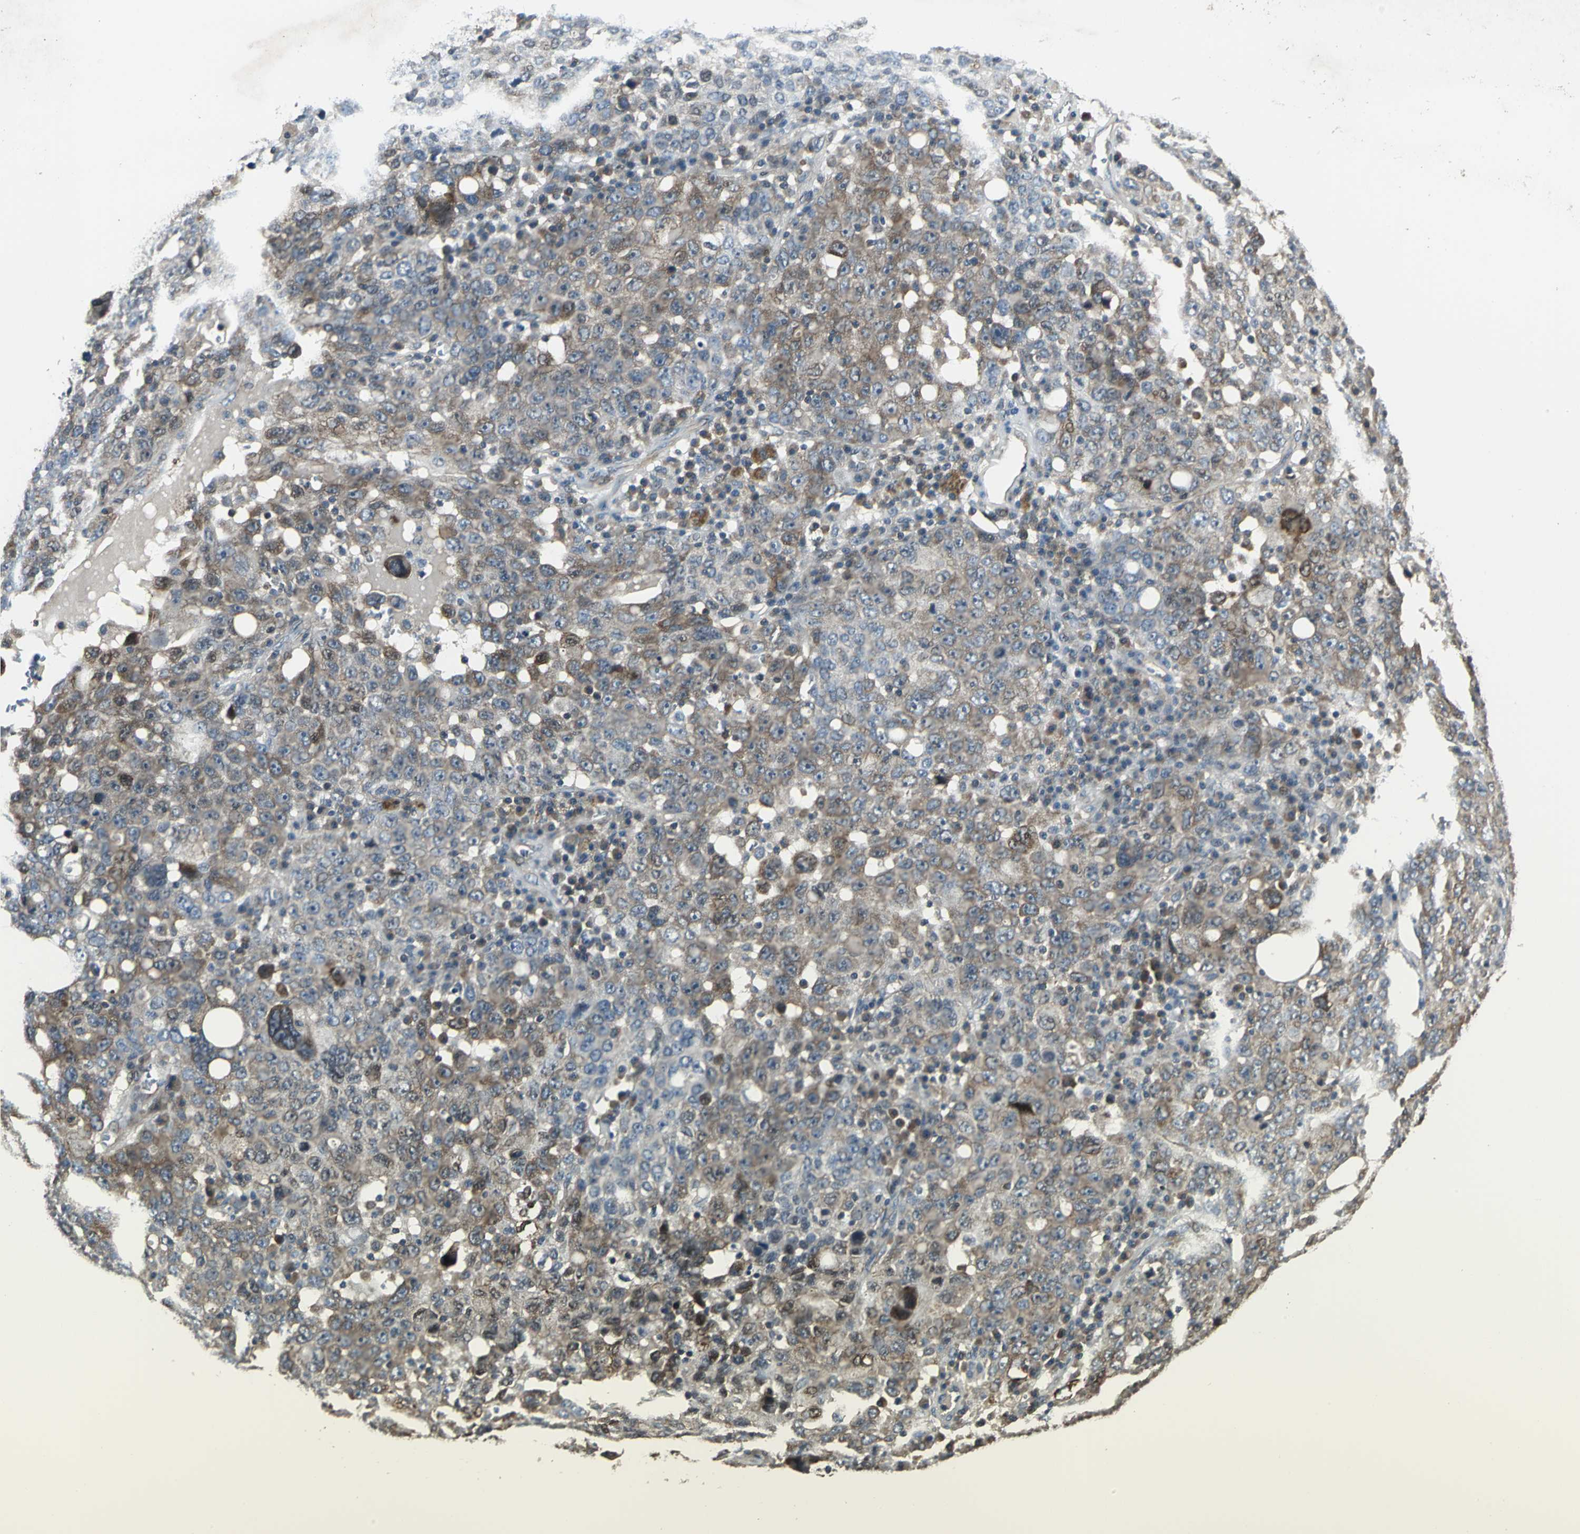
{"staining": {"intensity": "moderate", "quantity": "25%-75%", "location": "cytoplasmic/membranous,nuclear"}, "tissue": "ovarian cancer", "cell_type": "Tumor cells", "image_type": "cancer", "snomed": [{"axis": "morphology", "description": "Carcinoma, endometroid"}, {"axis": "topography", "description": "Ovary"}], "caption": "Immunohistochemistry (IHC) photomicrograph of neoplastic tissue: ovarian endometroid carcinoma stained using immunohistochemistry (IHC) demonstrates medium levels of moderate protein expression localized specifically in the cytoplasmic/membranous and nuclear of tumor cells, appearing as a cytoplasmic/membranous and nuclear brown color.", "gene": "PFDN1", "patient": {"sex": "female", "age": 62}}